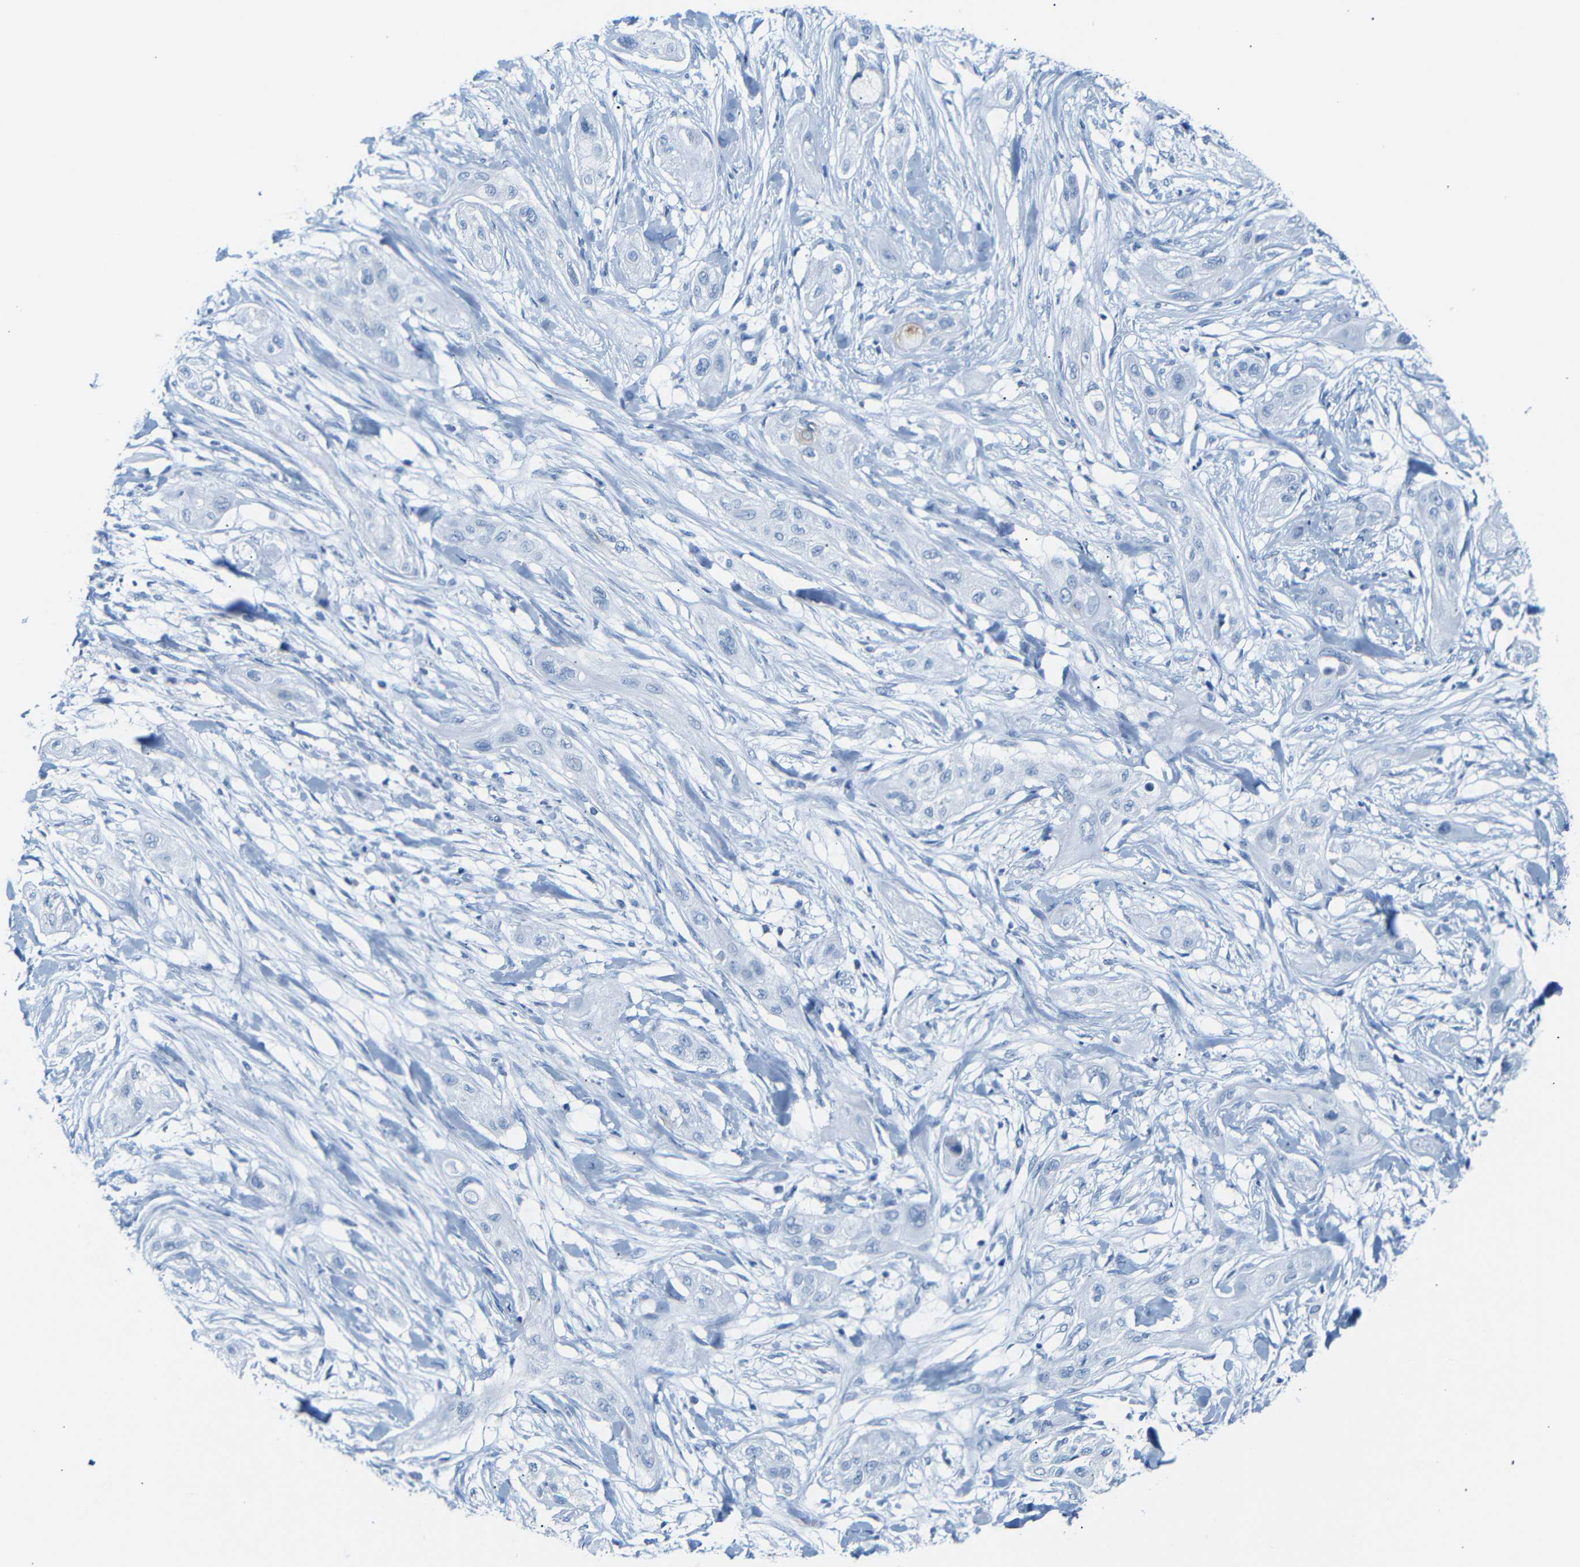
{"staining": {"intensity": "negative", "quantity": "none", "location": "none"}, "tissue": "lung cancer", "cell_type": "Tumor cells", "image_type": "cancer", "snomed": [{"axis": "morphology", "description": "Squamous cell carcinoma, NOS"}, {"axis": "topography", "description": "Lung"}], "caption": "IHC photomicrograph of neoplastic tissue: lung cancer stained with DAB (3,3'-diaminobenzidine) exhibits no significant protein expression in tumor cells.", "gene": "DYNAP", "patient": {"sex": "female", "age": 47}}